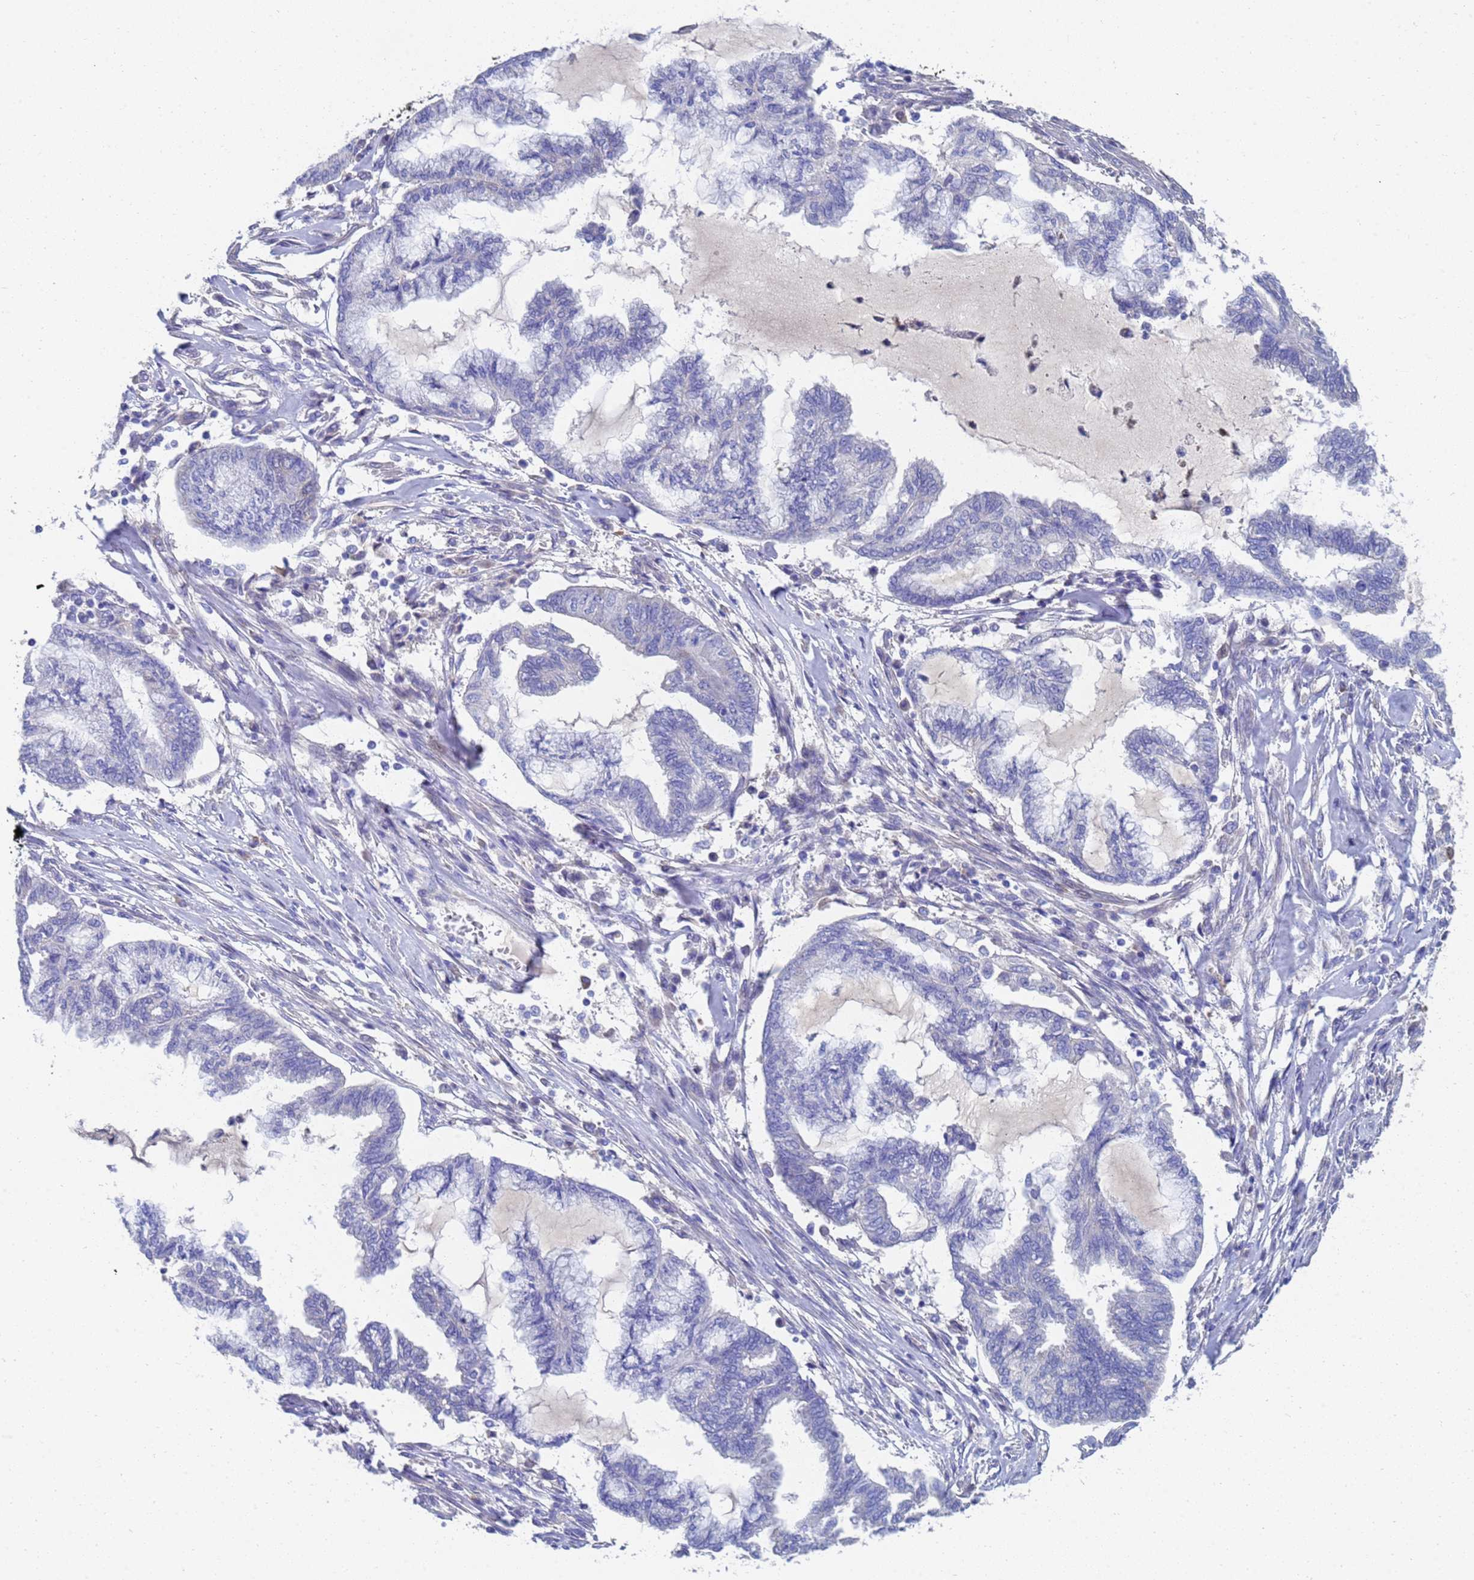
{"staining": {"intensity": "negative", "quantity": "none", "location": "none"}, "tissue": "endometrial cancer", "cell_type": "Tumor cells", "image_type": "cancer", "snomed": [{"axis": "morphology", "description": "Adenocarcinoma, NOS"}, {"axis": "topography", "description": "Endometrium"}], "caption": "This micrograph is of endometrial adenocarcinoma stained with immunohistochemistry to label a protein in brown with the nuclei are counter-stained blue. There is no expression in tumor cells.", "gene": "LBX2", "patient": {"sex": "female", "age": 86}}